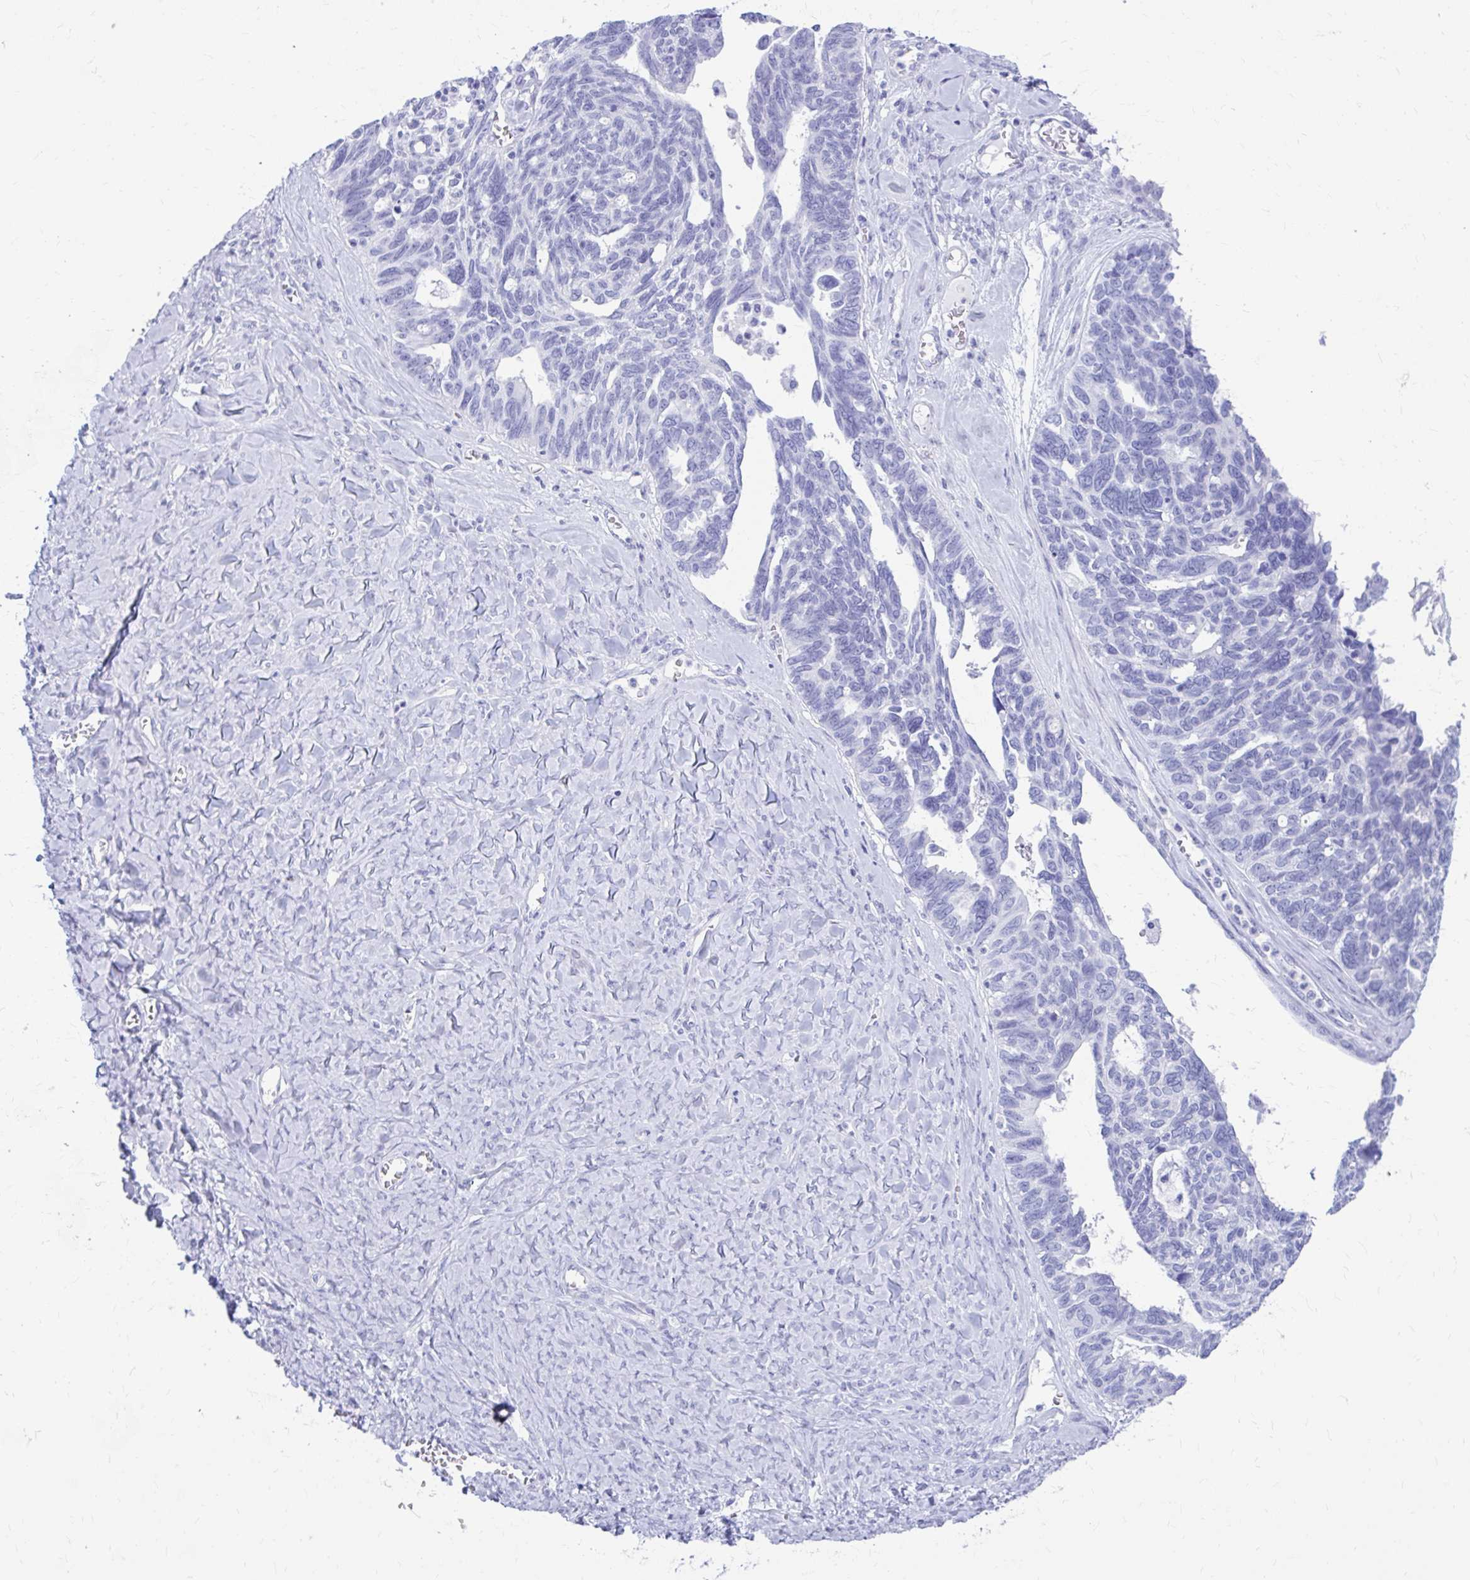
{"staining": {"intensity": "negative", "quantity": "none", "location": "none"}, "tissue": "ovarian cancer", "cell_type": "Tumor cells", "image_type": "cancer", "snomed": [{"axis": "morphology", "description": "Cystadenocarcinoma, serous, NOS"}, {"axis": "topography", "description": "Ovary"}], "caption": "High power microscopy histopathology image of an immunohistochemistry (IHC) photomicrograph of ovarian cancer (serous cystadenocarcinoma), revealing no significant staining in tumor cells.", "gene": "NSG2", "patient": {"sex": "female", "age": 79}}